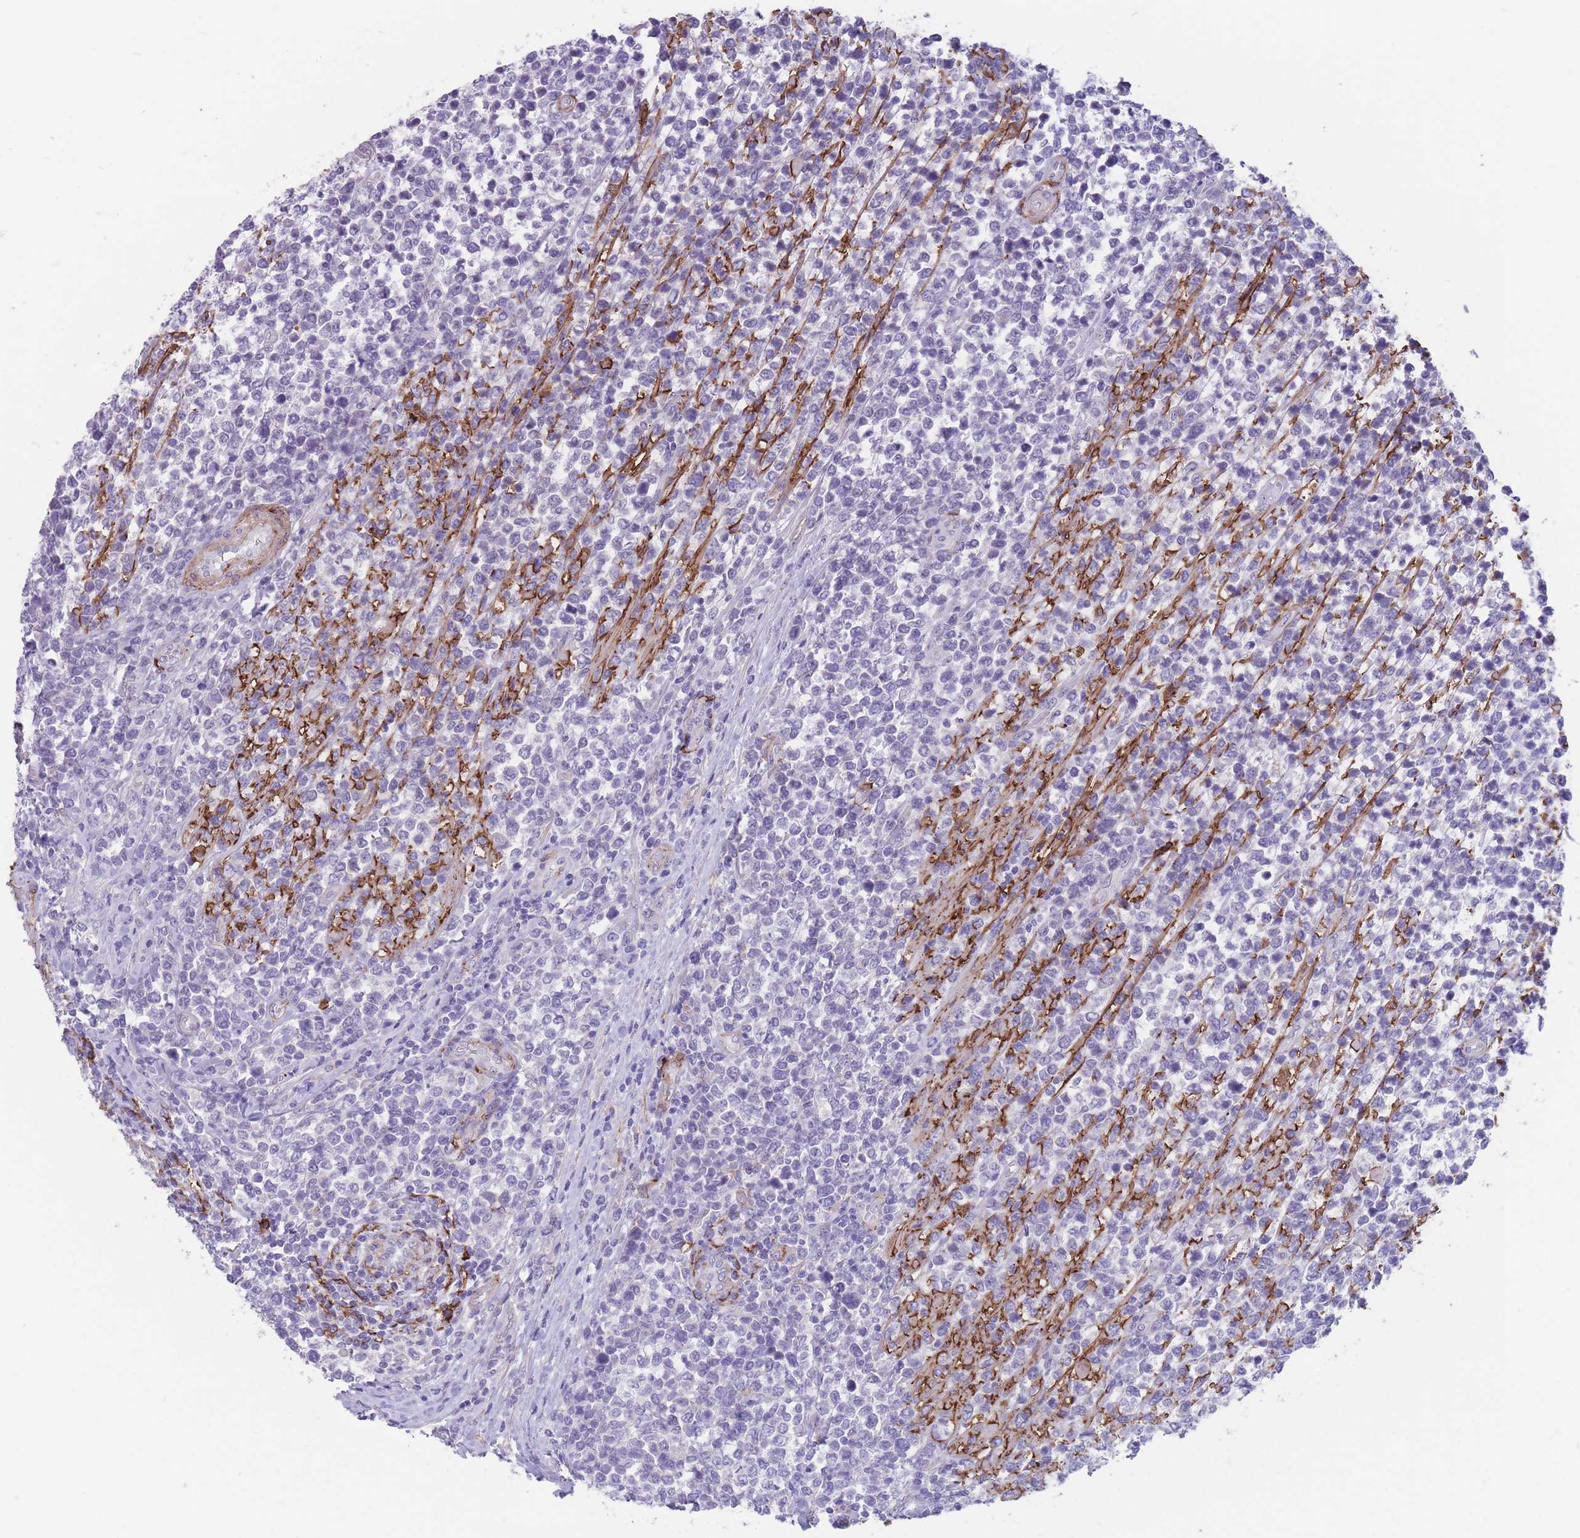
{"staining": {"intensity": "negative", "quantity": "none", "location": "none"}, "tissue": "lymphoma", "cell_type": "Tumor cells", "image_type": "cancer", "snomed": [{"axis": "morphology", "description": "Malignant lymphoma, non-Hodgkin's type, High grade"}, {"axis": "topography", "description": "Soft tissue"}], "caption": "Tumor cells show no significant protein positivity in malignant lymphoma, non-Hodgkin's type (high-grade). Brightfield microscopy of immunohistochemistry stained with DAB (3,3'-diaminobenzidine) (brown) and hematoxylin (blue), captured at high magnification.", "gene": "DPYD", "patient": {"sex": "female", "age": 56}}